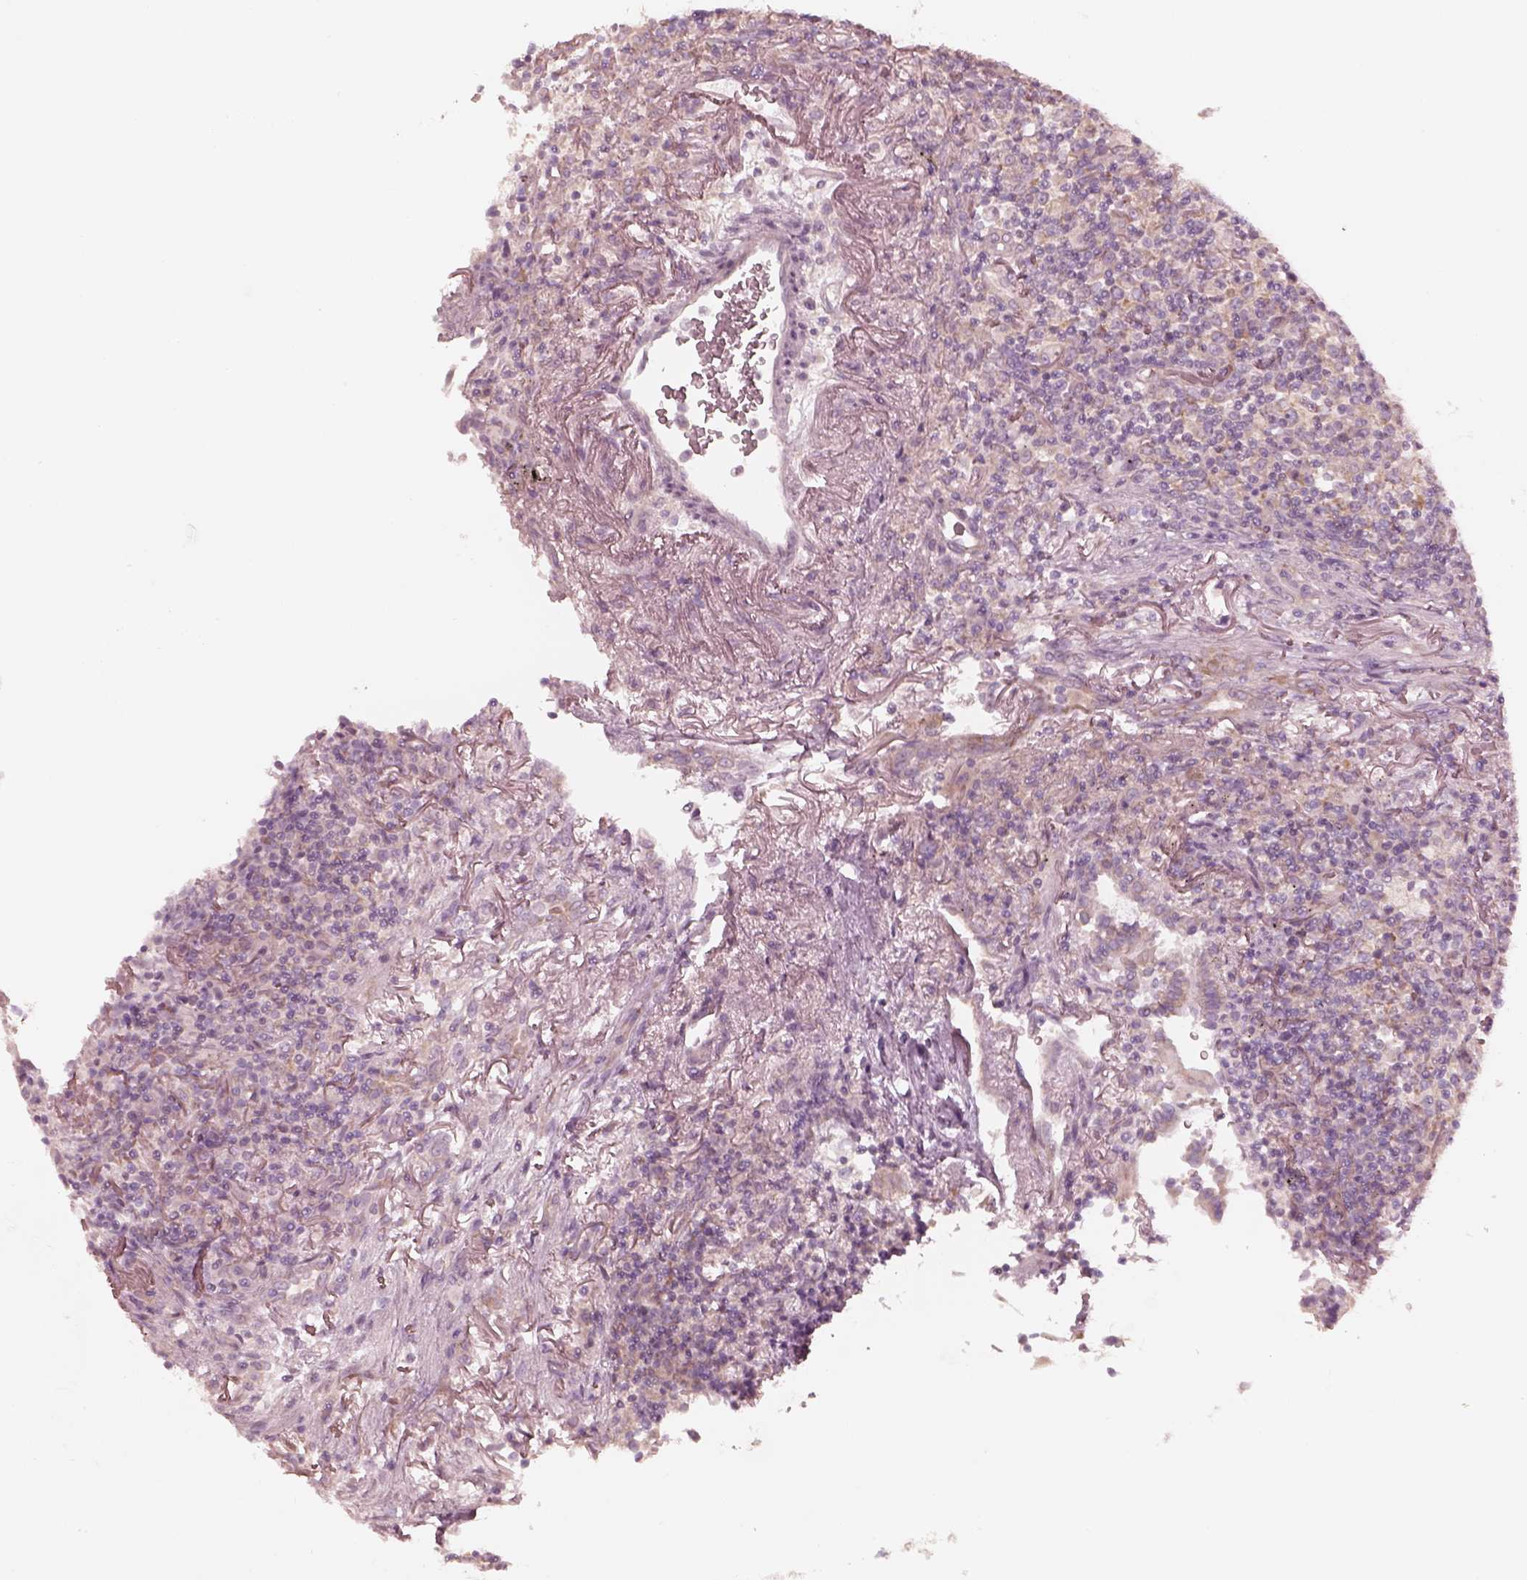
{"staining": {"intensity": "negative", "quantity": "none", "location": "none"}, "tissue": "lymphoma", "cell_type": "Tumor cells", "image_type": "cancer", "snomed": [{"axis": "morphology", "description": "Malignant lymphoma, non-Hodgkin's type, High grade"}, {"axis": "topography", "description": "Lung"}], "caption": "The immunohistochemistry (IHC) image has no significant expression in tumor cells of lymphoma tissue.", "gene": "RAB3C", "patient": {"sex": "male", "age": 79}}